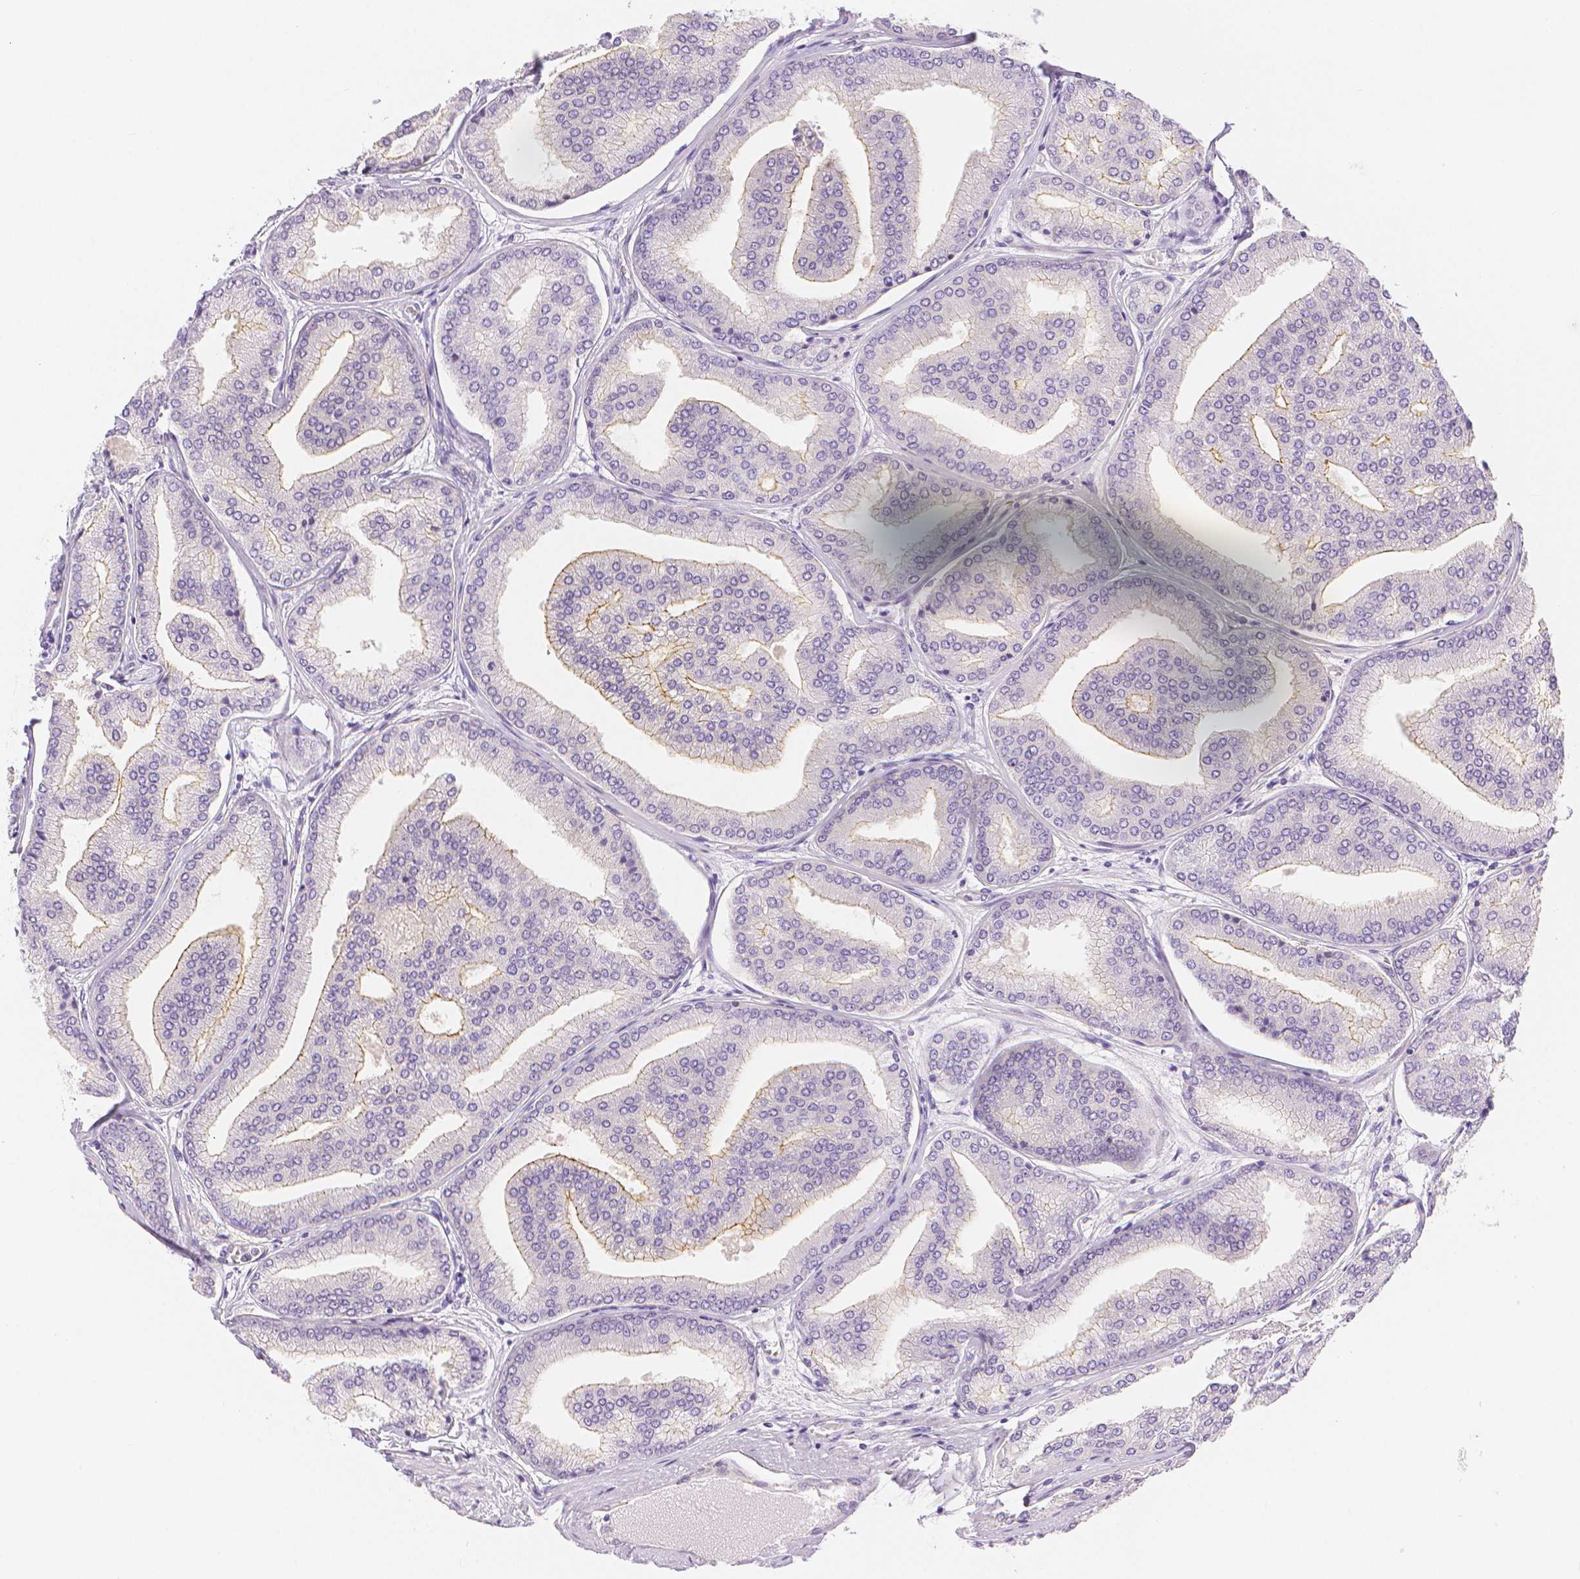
{"staining": {"intensity": "moderate", "quantity": "<25%", "location": "cytoplasmic/membranous"}, "tissue": "prostate cancer", "cell_type": "Tumor cells", "image_type": "cancer", "snomed": [{"axis": "morphology", "description": "Adenocarcinoma, NOS"}, {"axis": "topography", "description": "Prostate"}], "caption": "Prostate adenocarcinoma tissue reveals moderate cytoplasmic/membranous positivity in approximately <25% of tumor cells, visualized by immunohistochemistry. Using DAB (3,3'-diaminobenzidine) (brown) and hematoxylin (blue) stains, captured at high magnification using brightfield microscopy.", "gene": "SLC27A5", "patient": {"sex": "male", "age": 63}}